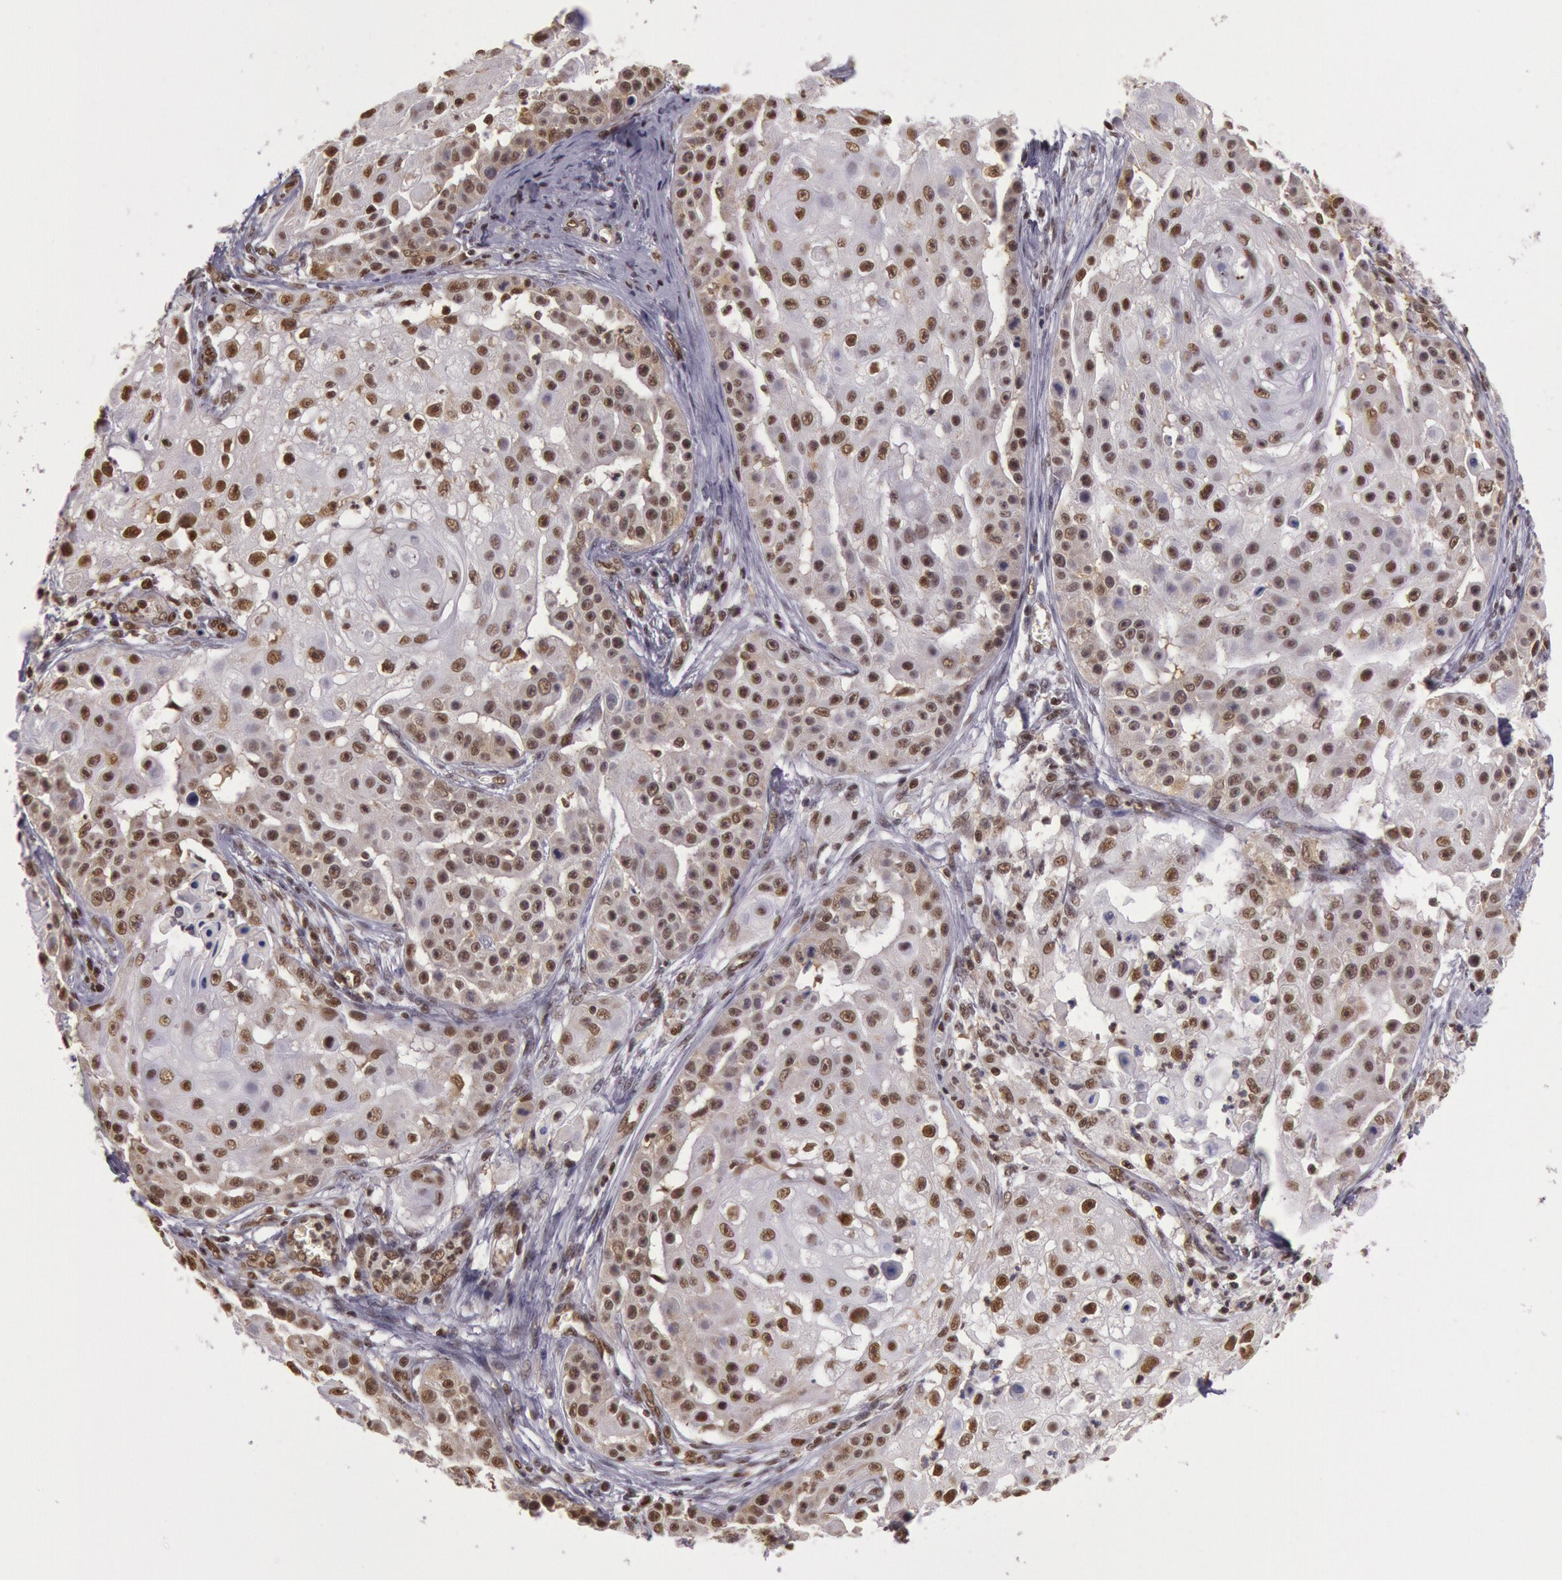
{"staining": {"intensity": "moderate", "quantity": ">75%", "location": "nuclear"}, "tissue": "skin cancer", "cell_type": "Tumor cells", "image_type": "cancer", "snomed": [{"axis": "morphology", "description": "Squamous cell carcinoma, NOS"}, {"axis": "topography", "description": "Skin"}], "caption": "High-magnification brightfield microscopy of skin cancer (squamous cell carcinoma) stained with DAB (brown) and counterstained with hematoxylin (blue). tumor cells exhibit moderate nuclear expression is seen in approximately>75% of cells.", "gene": "ESS2", "patient": {"sex": "female", "age": 57}}